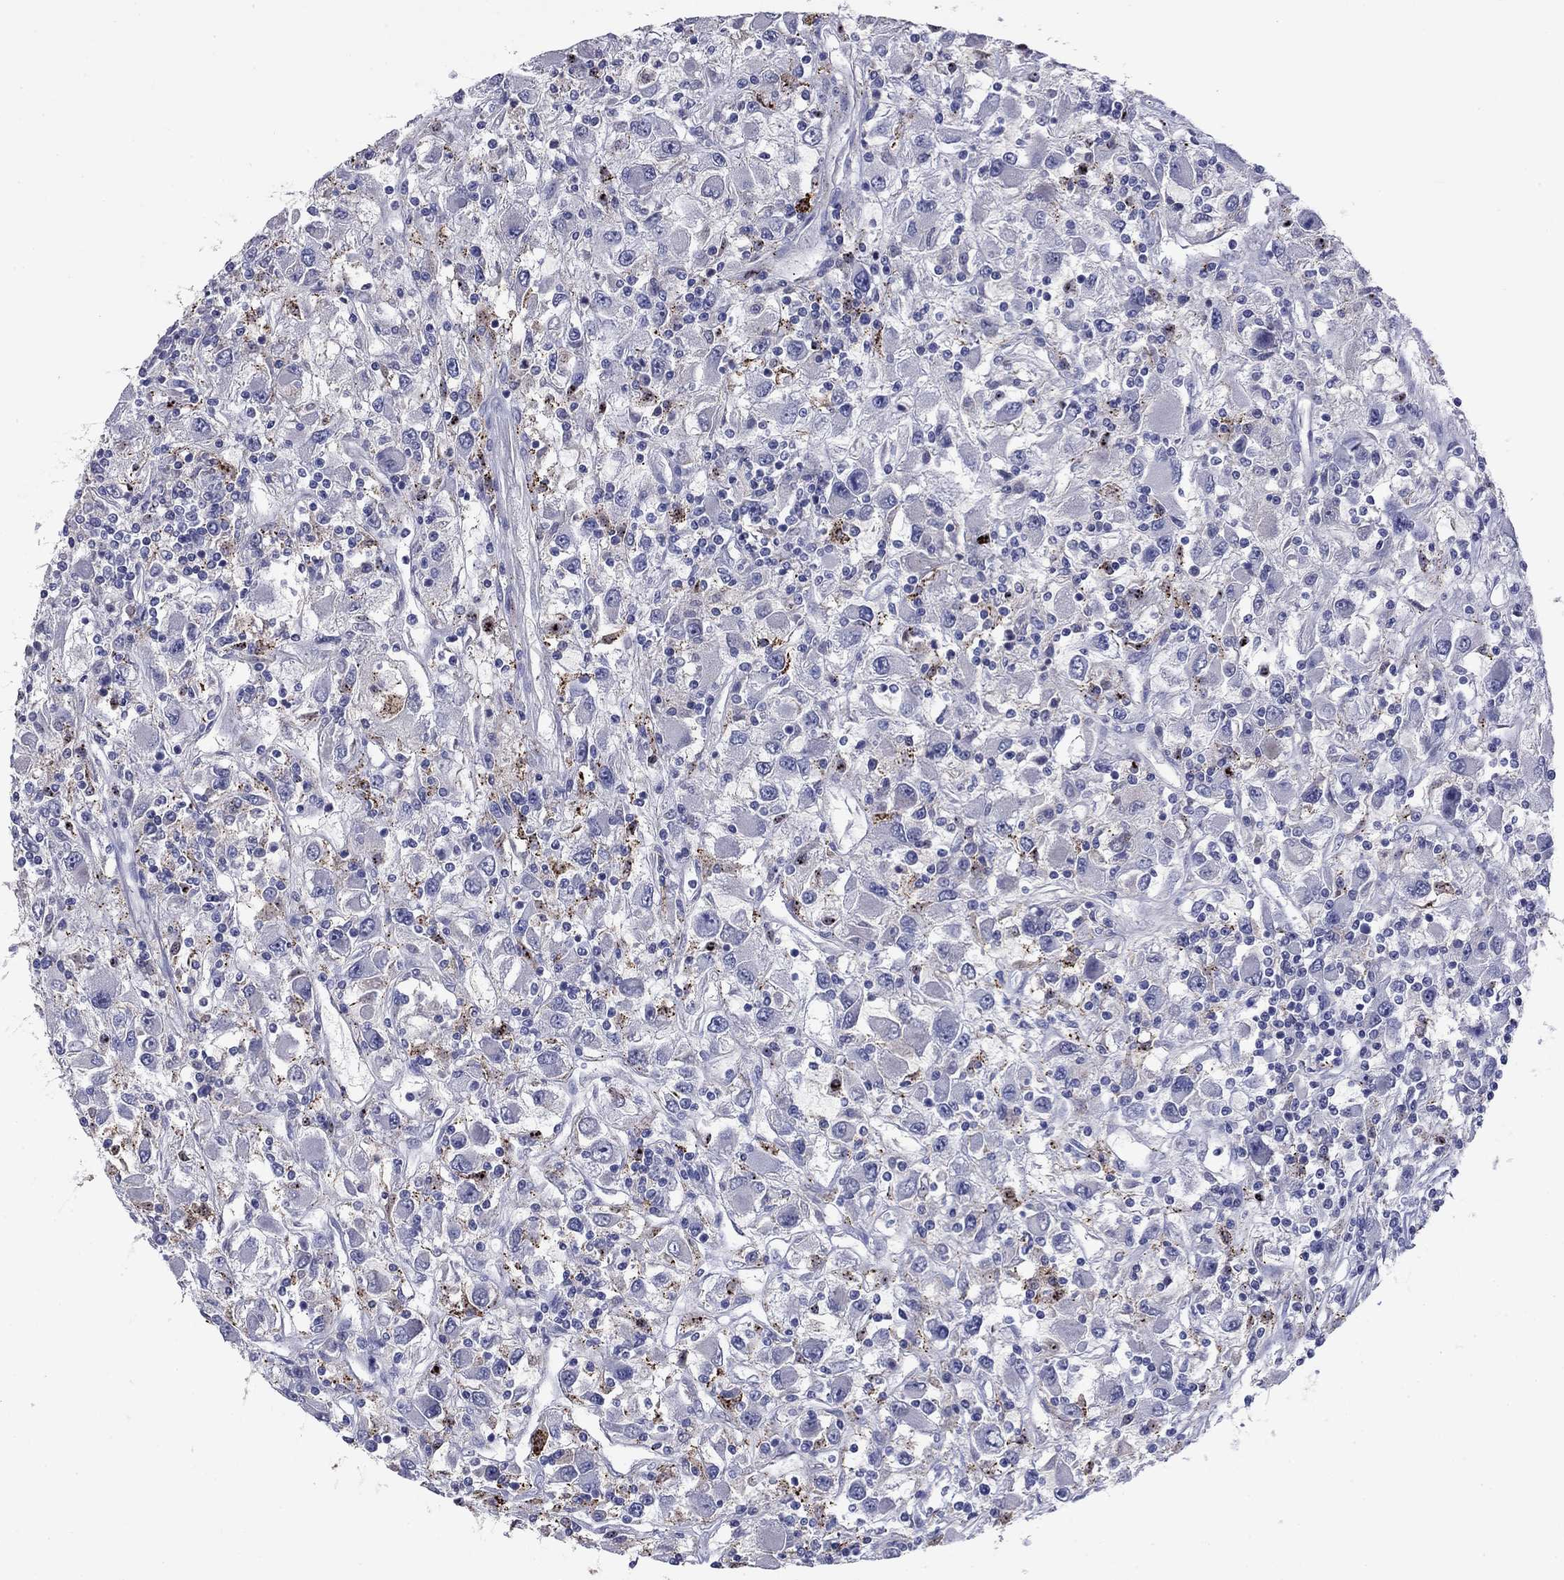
{"staining": {"intensity": "negative", "quantity": "none", "location": "none"}, "tissue": "renal cancer", "cell_type": "Tumor cells", "image_type": "cancer", "snomed": [{"axis": "morphology", "description": "Adenocarcinoma, NOS"}, {"axis": "topography", "description": "Kidney"}], "caption": "This is a photomicrograph of IHC staining of renal cancer (adenocarcinoma), which shows no staining in tumor cells.", "gene": "CFAP119", "patient": {"sex": "female", "age": 67}}